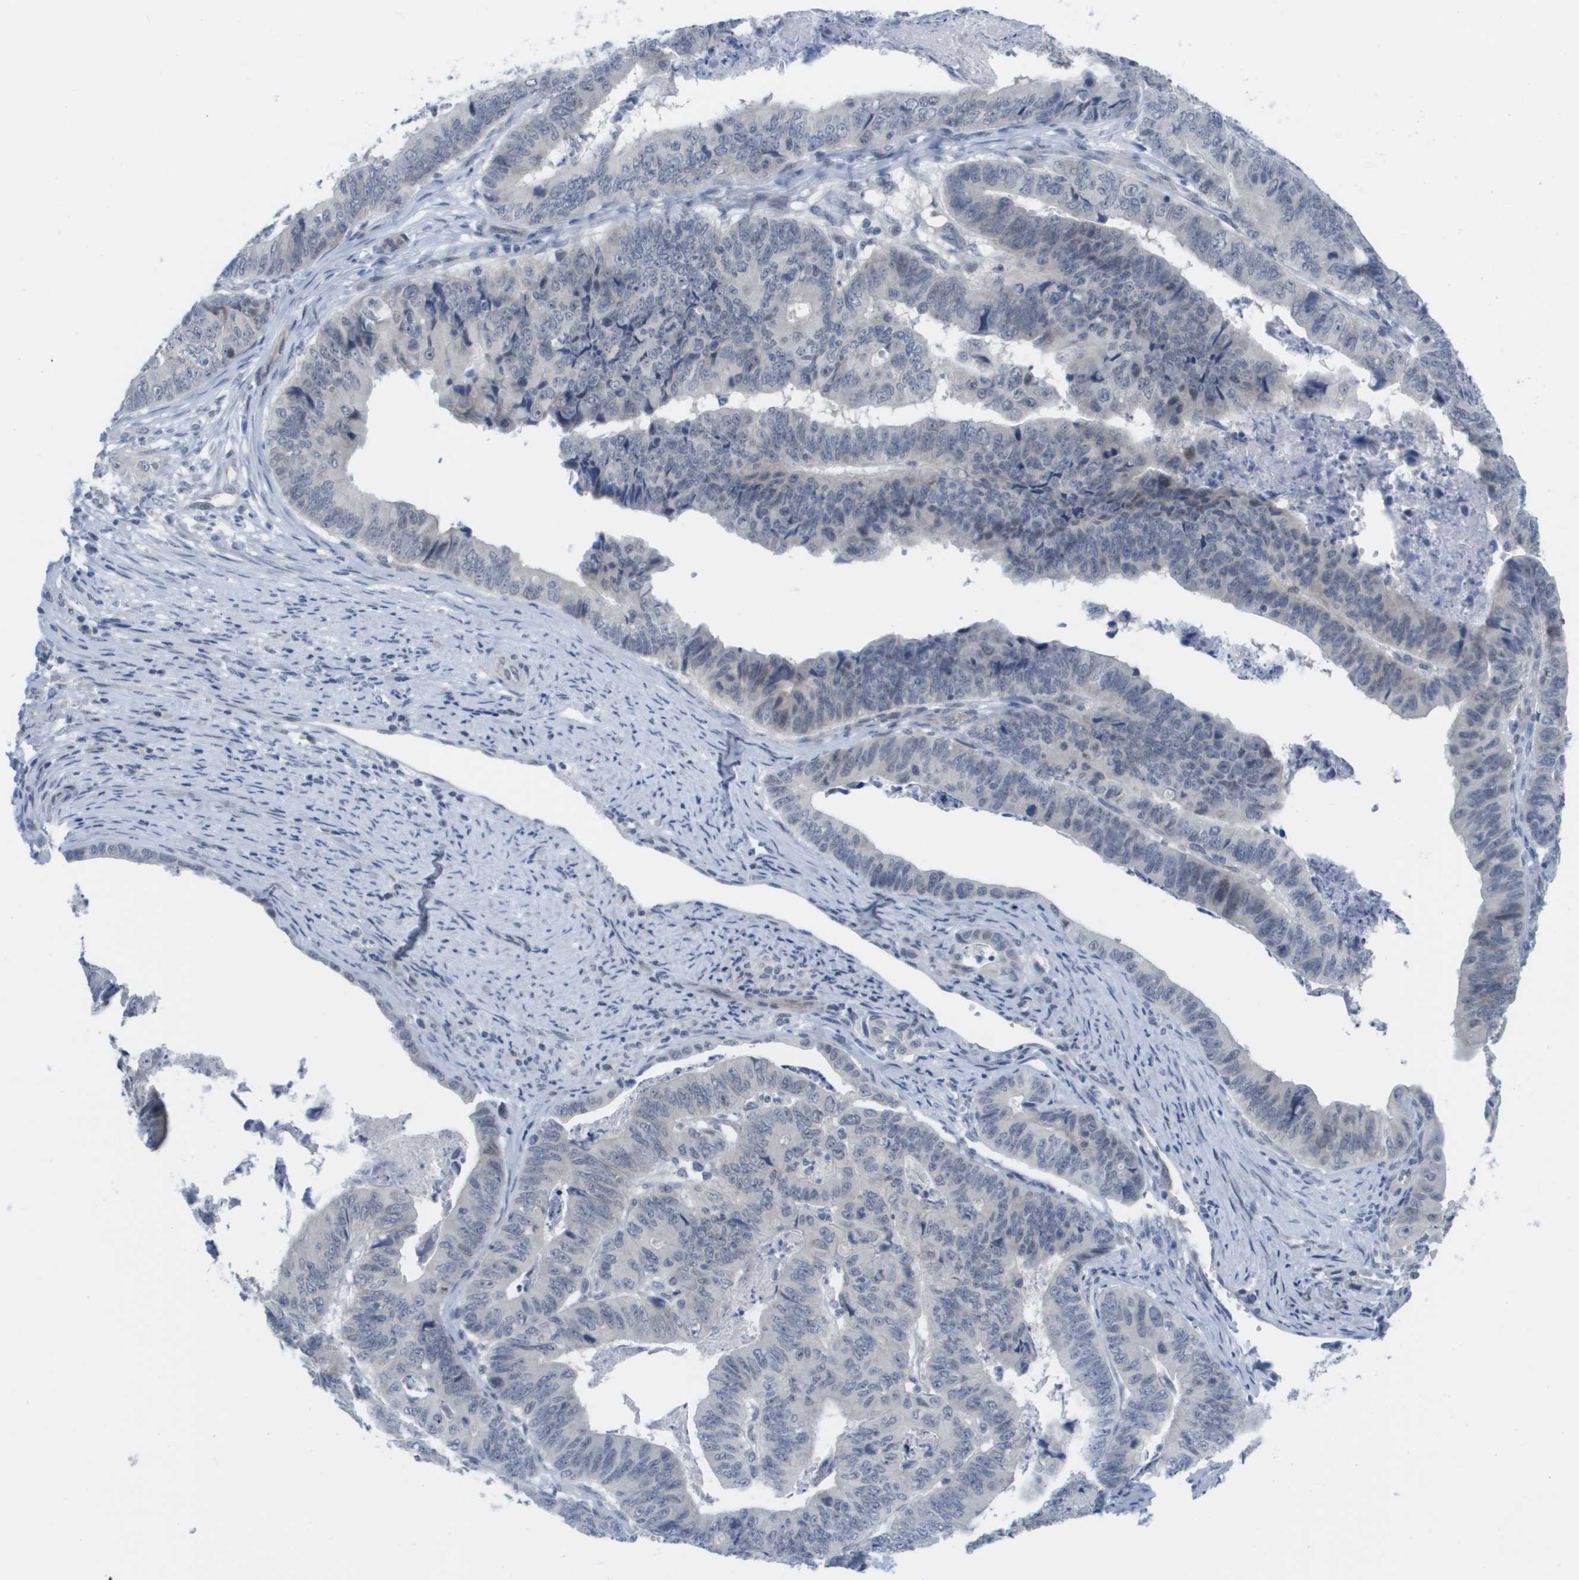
{"staining": {"intensity": "negative", "quantity": "none", "location": "none"}, "tissue": "stomach cancer", "cell_type": "Tumor cells", "image_type": "cancer", "snomed": [{"axis": "morphology", "description": "Adenocarcinoma, NOS"}, {"axis": "topography", "description": "Stomach, lower"}], "caption": "Immunohistochemistry (IHC) of stomach adenocarcinoma displays no positivity in tumor cells.", "gene": "PDE4A", "patient": {"sex": "male", "age": 77}}